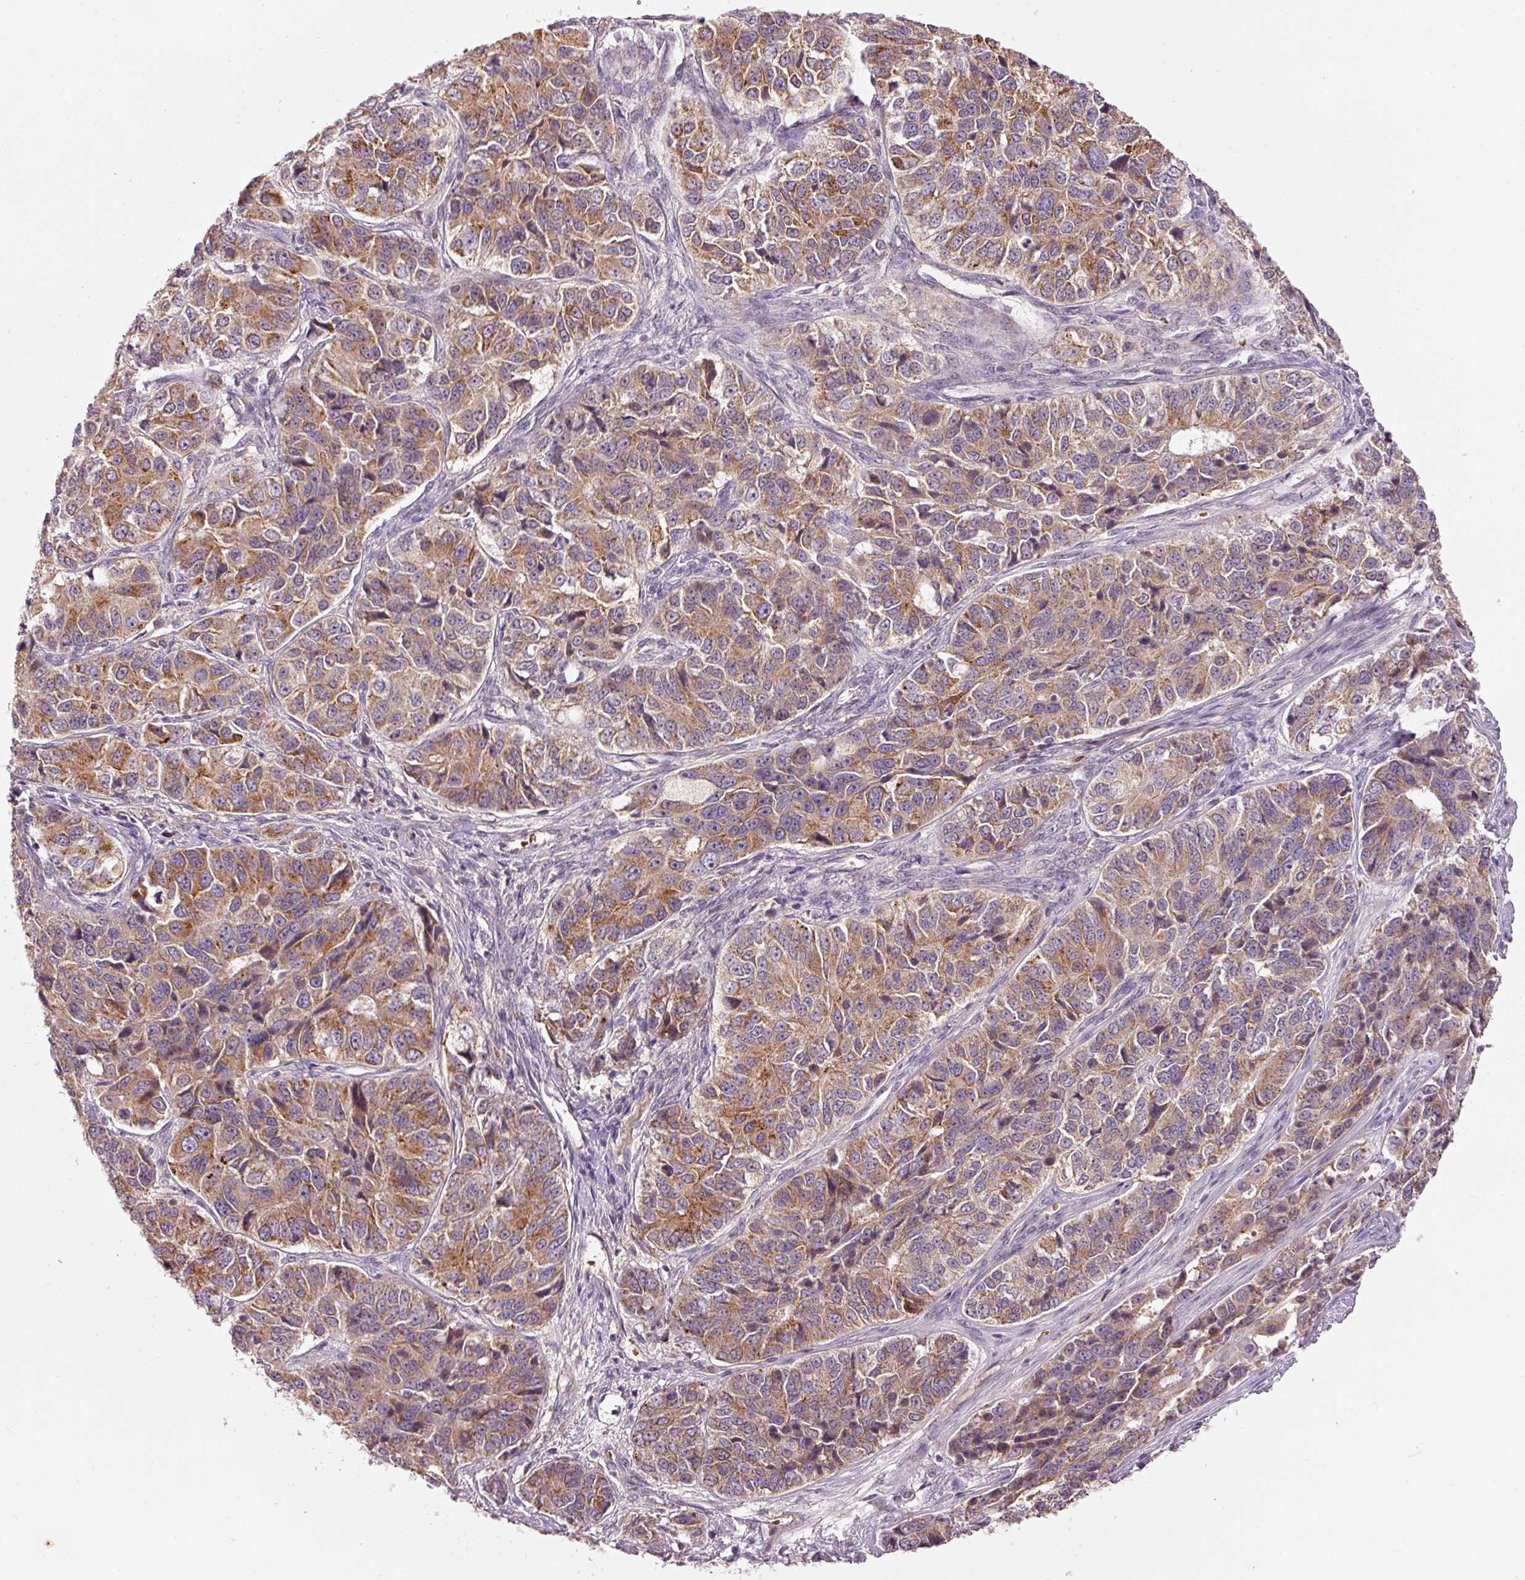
{"staining": {"intensity": "moderate", "quantity": ">75%", "location": "cytoplasmic/membranous"}, "tissue": "ovarian cancer", "cell_type": "Tumor cells", "image_type": "cancer", "snomed": [{"axis": "morphology", "description": "Carcinoma, endometroid"}, {"axis": "topography", "description": "Ovary"}], "caption": "A brown stain shows moderate cytoplasmic/membranous positivity of a protein in human ovarian cancer (endometroid carcinoma) tumor cells.", "gene": "KLHL21", "patient": {"sex": "female", "age": 51}}